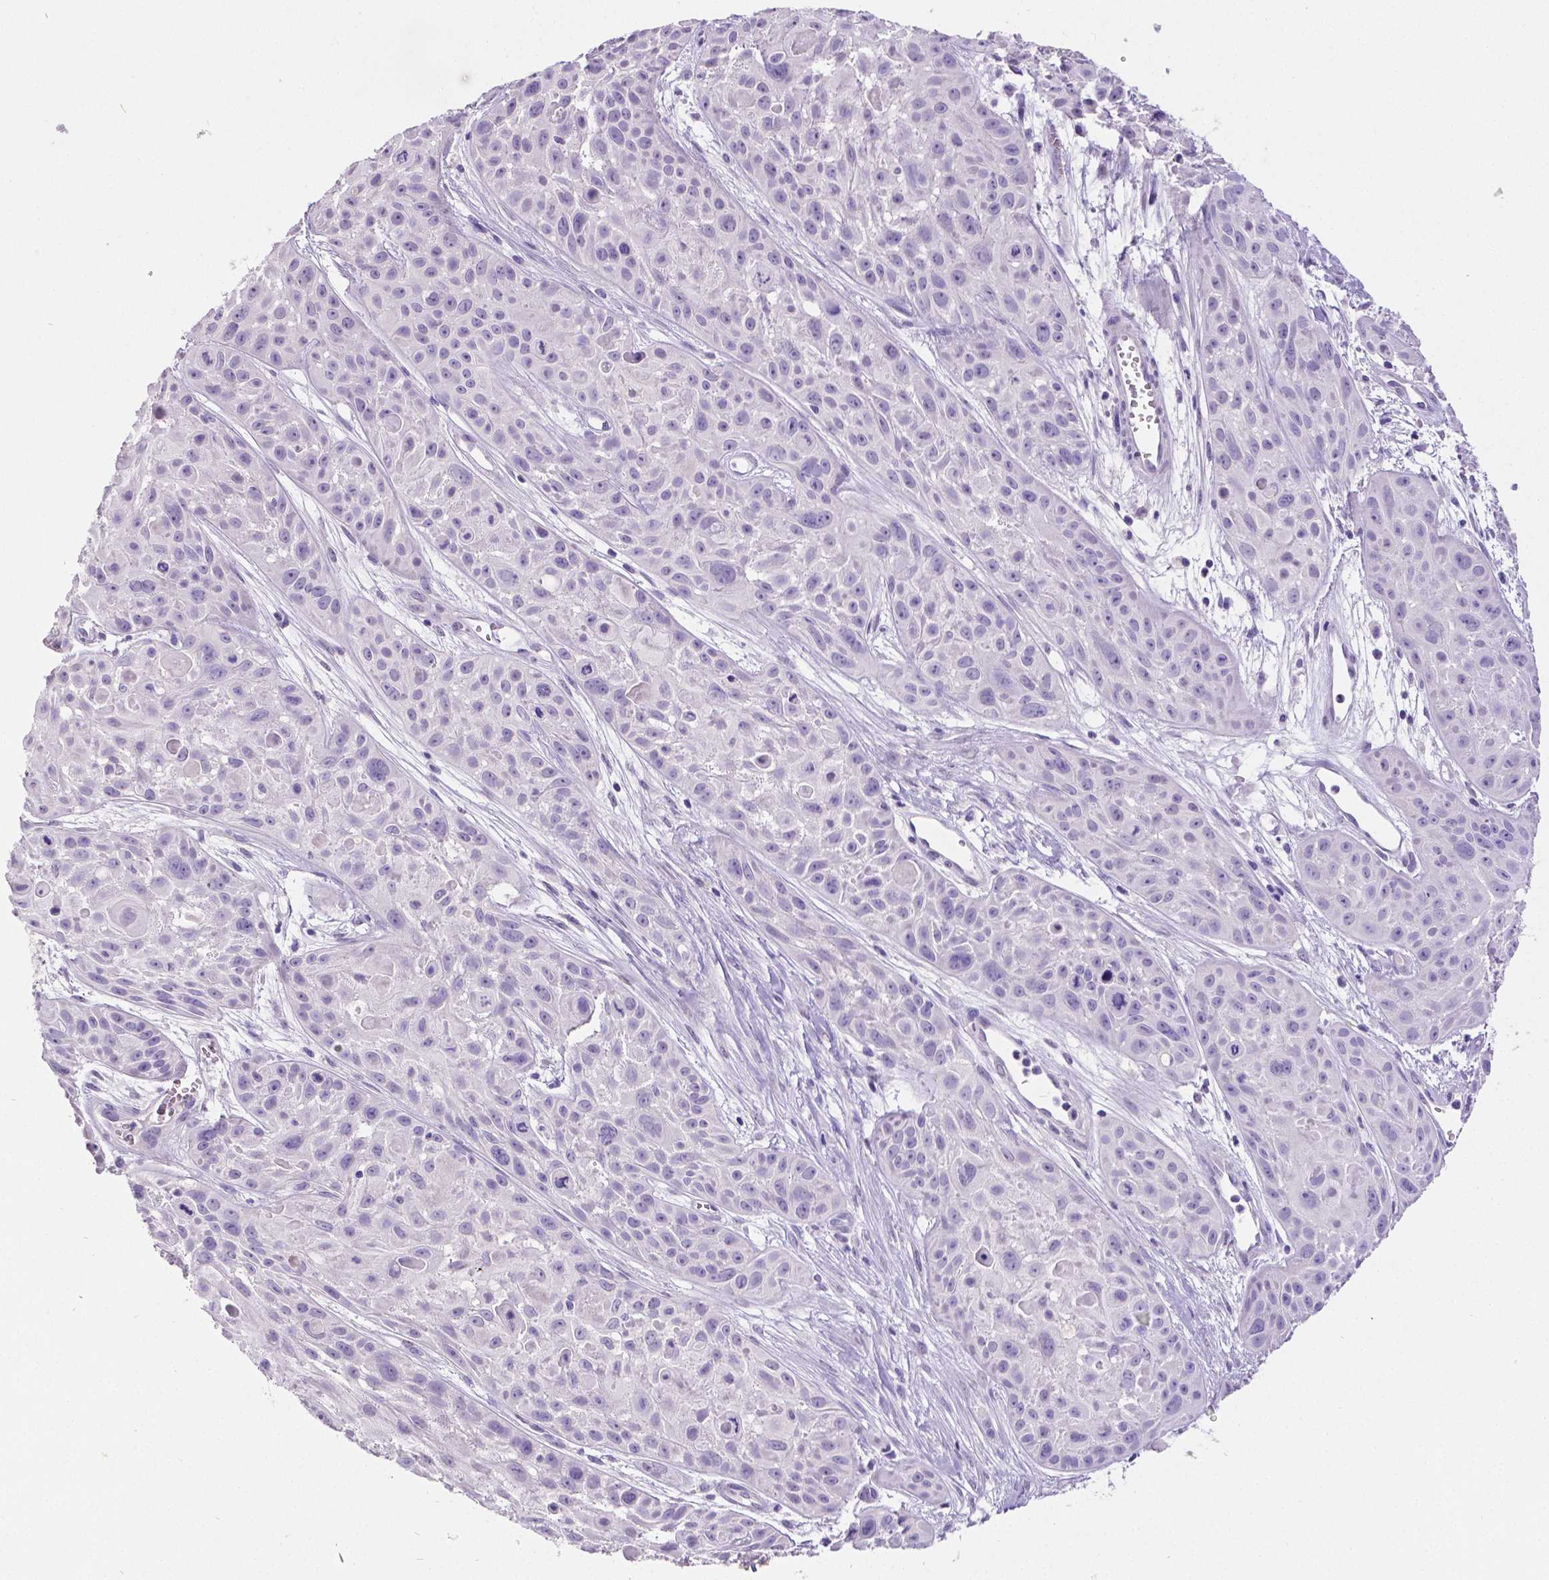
{"staining": {"intensity": "negative", "quantity": "none", "location": "none"}, "tissue": "skin cancer", "cell_type": "Tumor cells", "image_type": "cancer", "snomed": [{"axis": "morphology", "description": "Squamous cell carcinoma, NOS"}, {"axis": "topography", "description": "Skin"}, {"axis": "topography", "description": "Anal"}], "caption": "Tumor cells show no significant protein staining in squamous cell carcinoma (skin). (DAB (3,3'-diaminobenzidine) immunohistochemistry with hematoxylin counter stain).", "gene": "SATB2", "patient": {"sex": "female", "age": 75}}